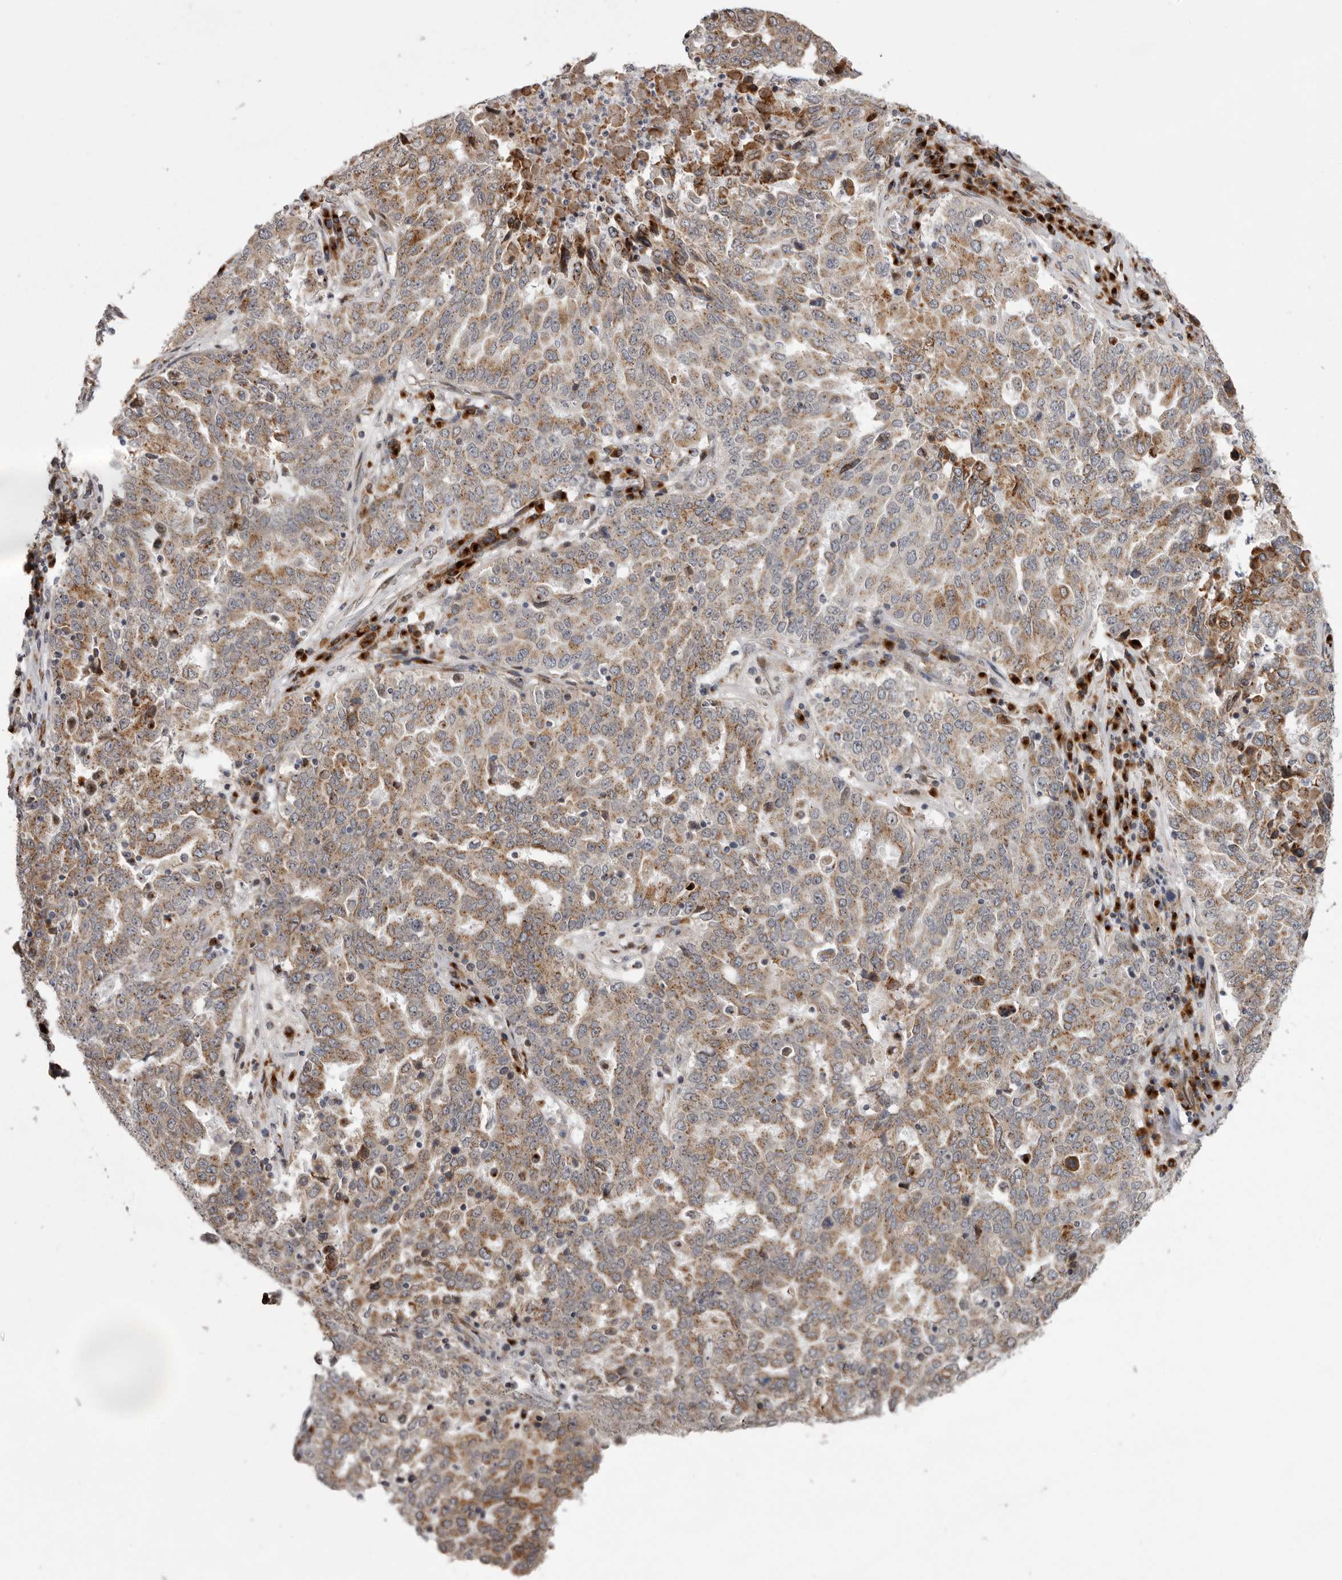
{"staining": {"intensity": "moderate", "quantity": ">75%", "location": "cytoplasmic/membranous"}, "tissue": "ovarian cancer", "cell_type": "Tumor cells", "image_type": "cancer", "snomed": [{"axis": "morphology", "description": "Carcinoma, endometroid"}, {"axis": "topography", "description": "Ovary"}], "caption": "Ovarian endometroid carcinoma tissue exhibits moderate cytoplasmic/membranous staining in approximately >75% of tumor cells, visualized by immunohistochemistry. The protein of interest is shown in brown color, while the nuclei are stained blue.", "gene": "WDR47", "patient": {"sex": "female", "age": 62}}